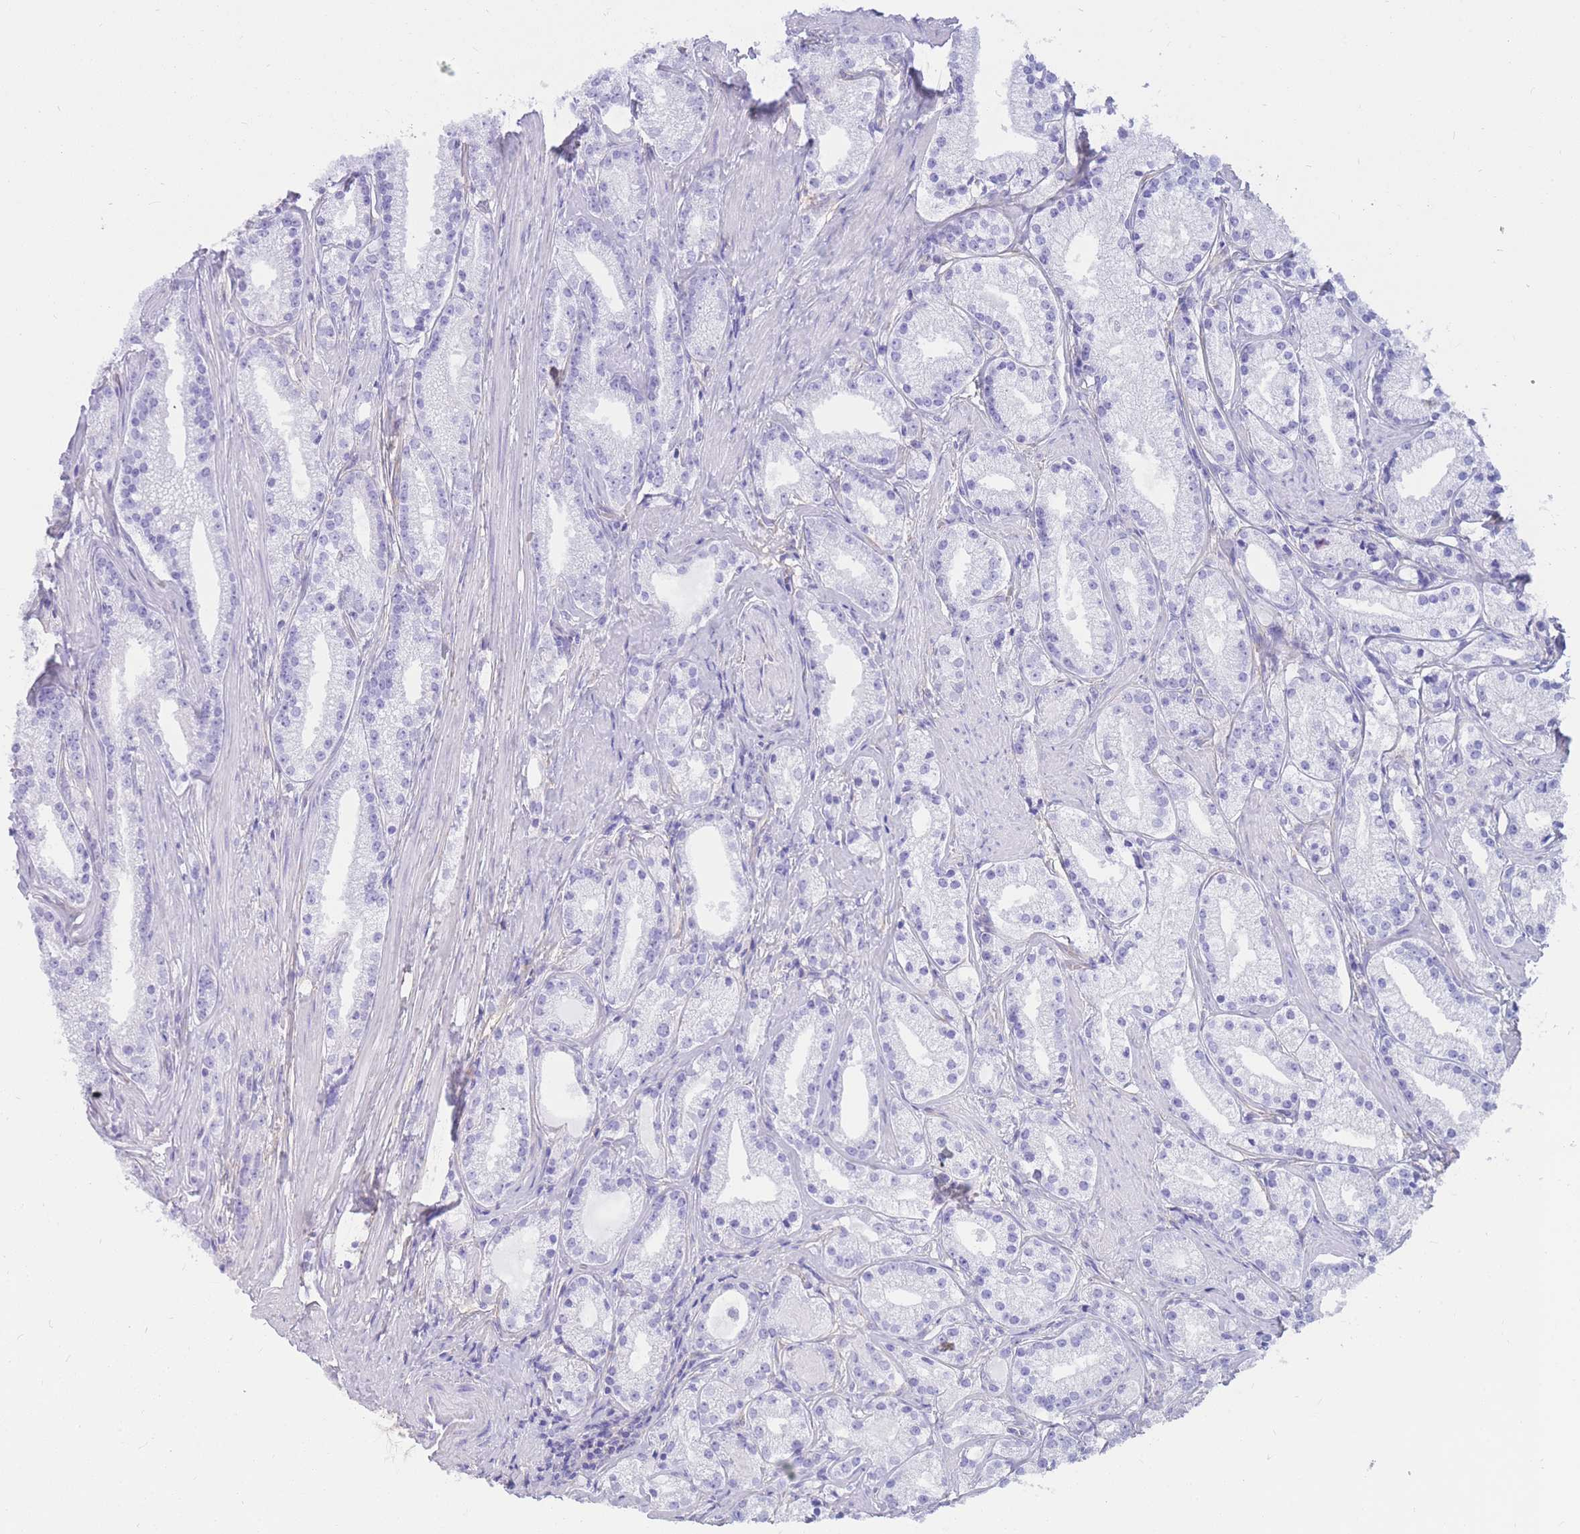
{"staining": {"intensity": "negative", "quantity": "none", "location": "none"}, "tissue": "prostate cancer", "cell_type": "Tumor cells", "image_type": "cancer", "snomed": [{"axis": "morphology", "description": "Adenocarcinoma, Low grade"}, {"axis": "topography", "description": "Prostate"}], "caption": "Immunohistochemistry of prostate cancer reveals no positivity in tumor cells.", "gene": "ADD2", "patient": {"sex": "male", "age": 57}}